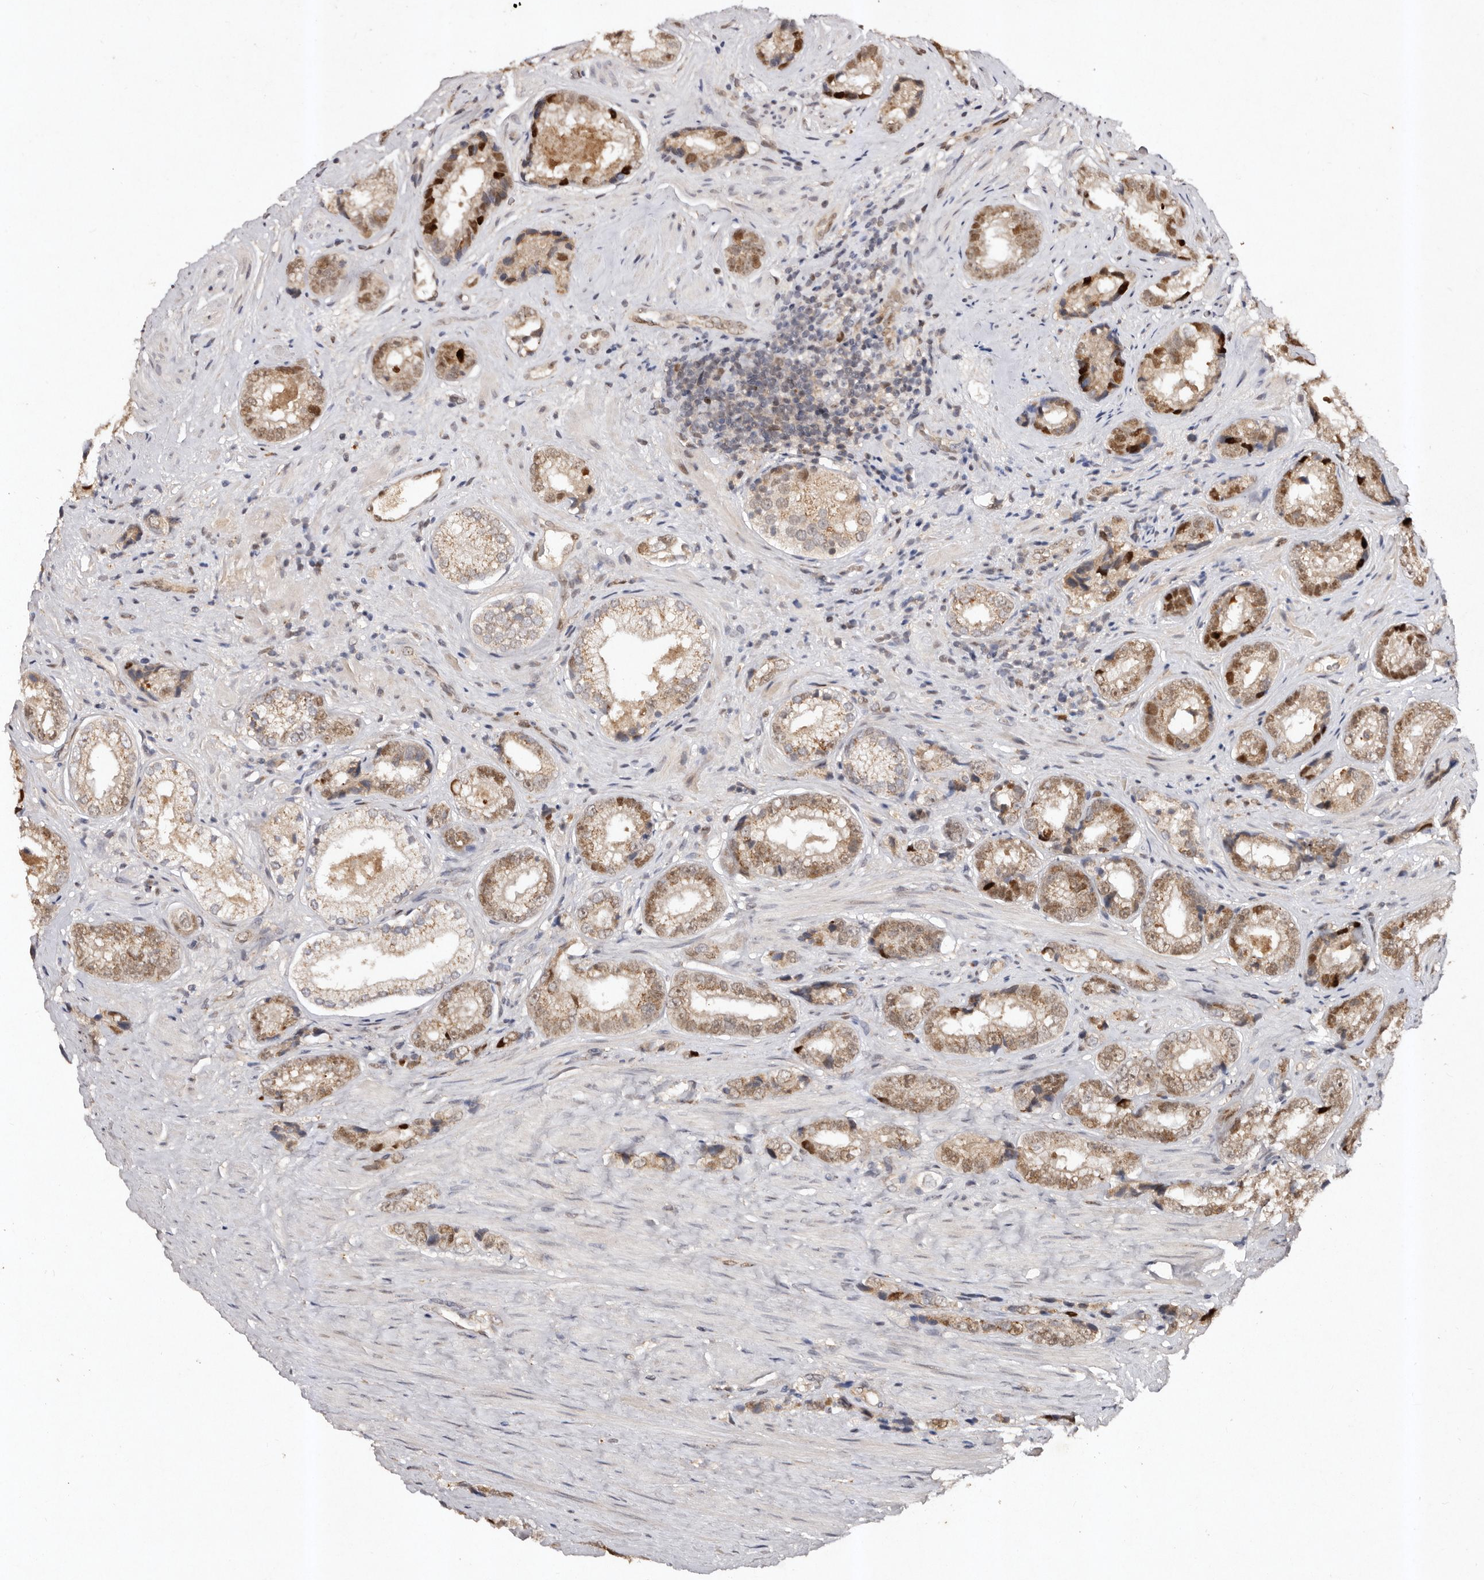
{"staining": {"intensity": "moderate", "quantity": ">75%", "location": "cytoplasmic/membranous,nuclear"}, "tissue": "prostate cancer", "cell_type": "Tumor cells", "image_type": "cancer", "snomed": [{"axis": "morphology", "description": "Adenocarcinoma, High grade"}, {"axis": "topography", "description": "Prostate"}], "caption": "The image reveals a brown stain indicating the presence of a protein in the cytoplasmic/membranous and nuclear of tumor cells in prostate cancer.", "gene": "KLF7", "patient": {"sex": "male", "age": 61}}